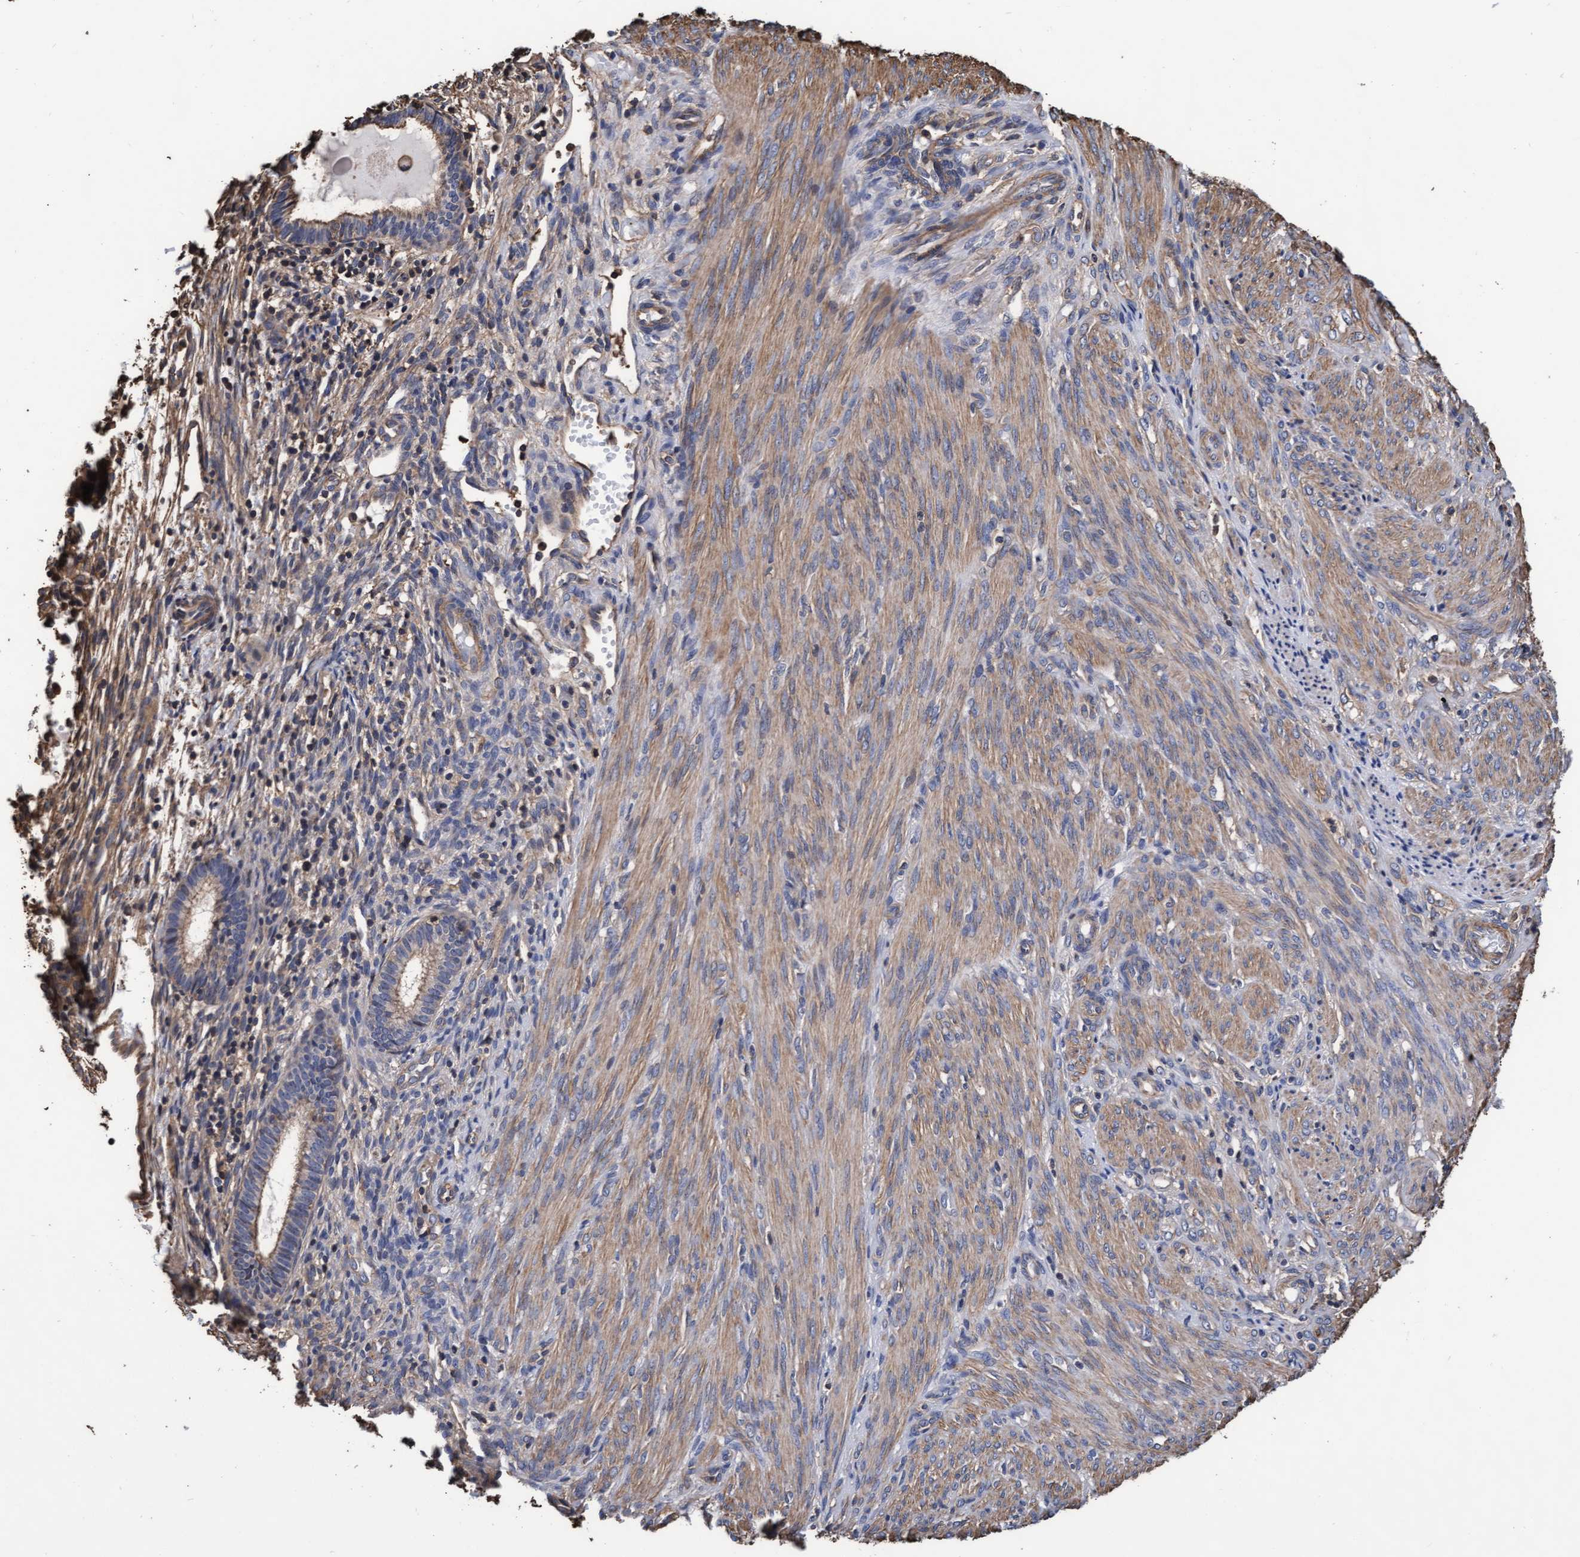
{"staining": {"intensity": "weak", "quantity": "25%-75%", "location": "cytoplasmic/membranous"}, "tissue": "endometrial cancer", "cell_type": "Tumor cells", "image_type": "cancer", "snomed": [{"axis": "morphology", "description": "Adenocarcinoma, NOS"}, {"axis": "topography", "description": "Endometrium"}], "caption": "Immunohistochemistry (IHC) image of human endometrial cancer (adenocarcinoma) stained for a protein (brown), which reveals low levels of weak cytoplasmic/membranous expression in about 25%-75% of tumor cells.", "gene": "GRHPR", "patient": {"sex": "female", "age": 85}}